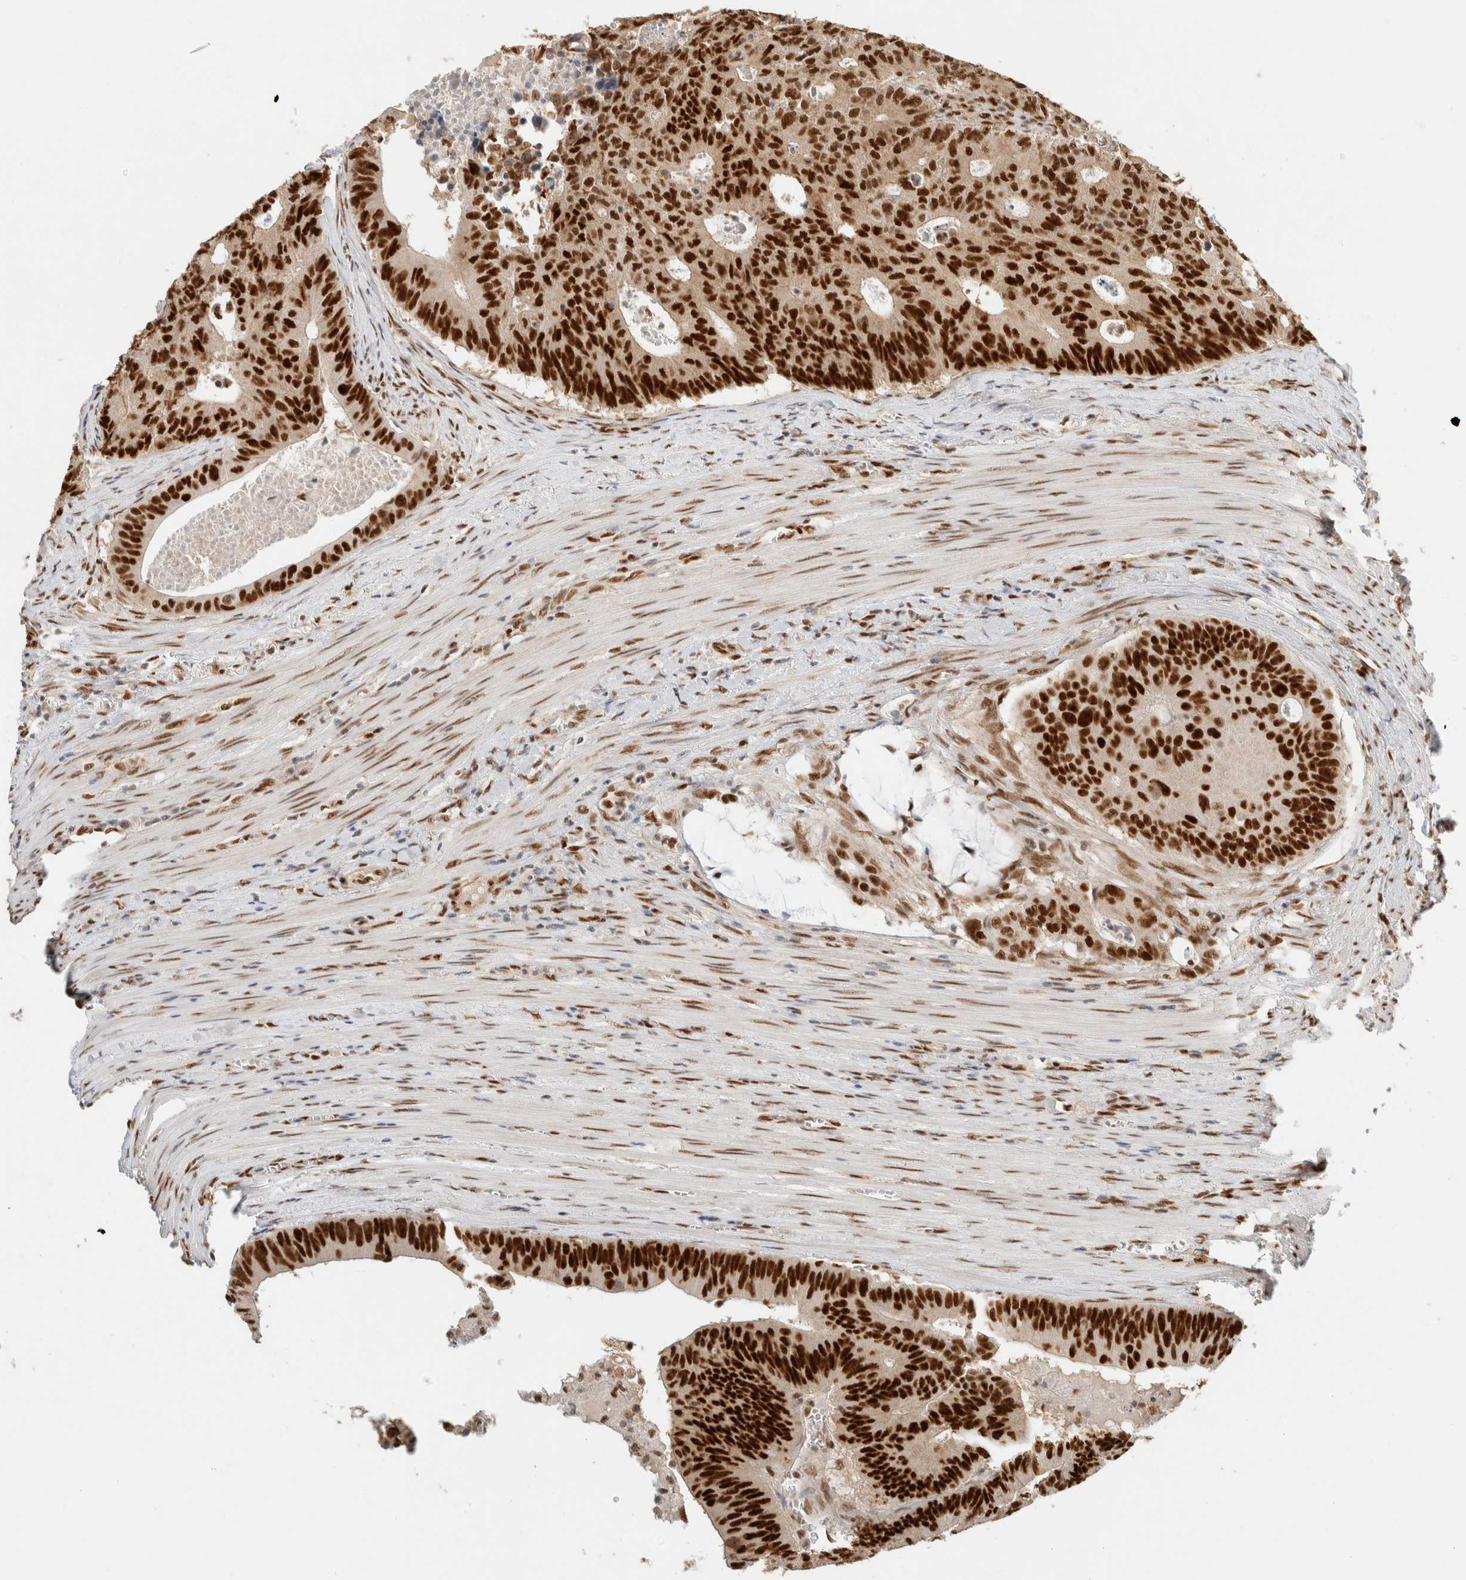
{"staining": {"intensity": "strong", "quantity": ">75%", "location": "nuclear"}, "tissue": "colorectal cancer", "cell_type": "Tumor cells", "image_type": "cancer", "snomed": [{"axis": "morphology", "description": "Adenocarcinoma, NOS"}, {"axis": "topography", "description": "Colon"}], "caption": "This histopathology image exhibits colorectal adenocarcinoma stained with immunohistochemistry (IHC) to label a protein in brown. The nuclear of tumor cells show strong positivity for the protein. Nuclei are counter-stained blue.", "gene": "ZNF768", "patient": {"sex": "male", "age": 87}}